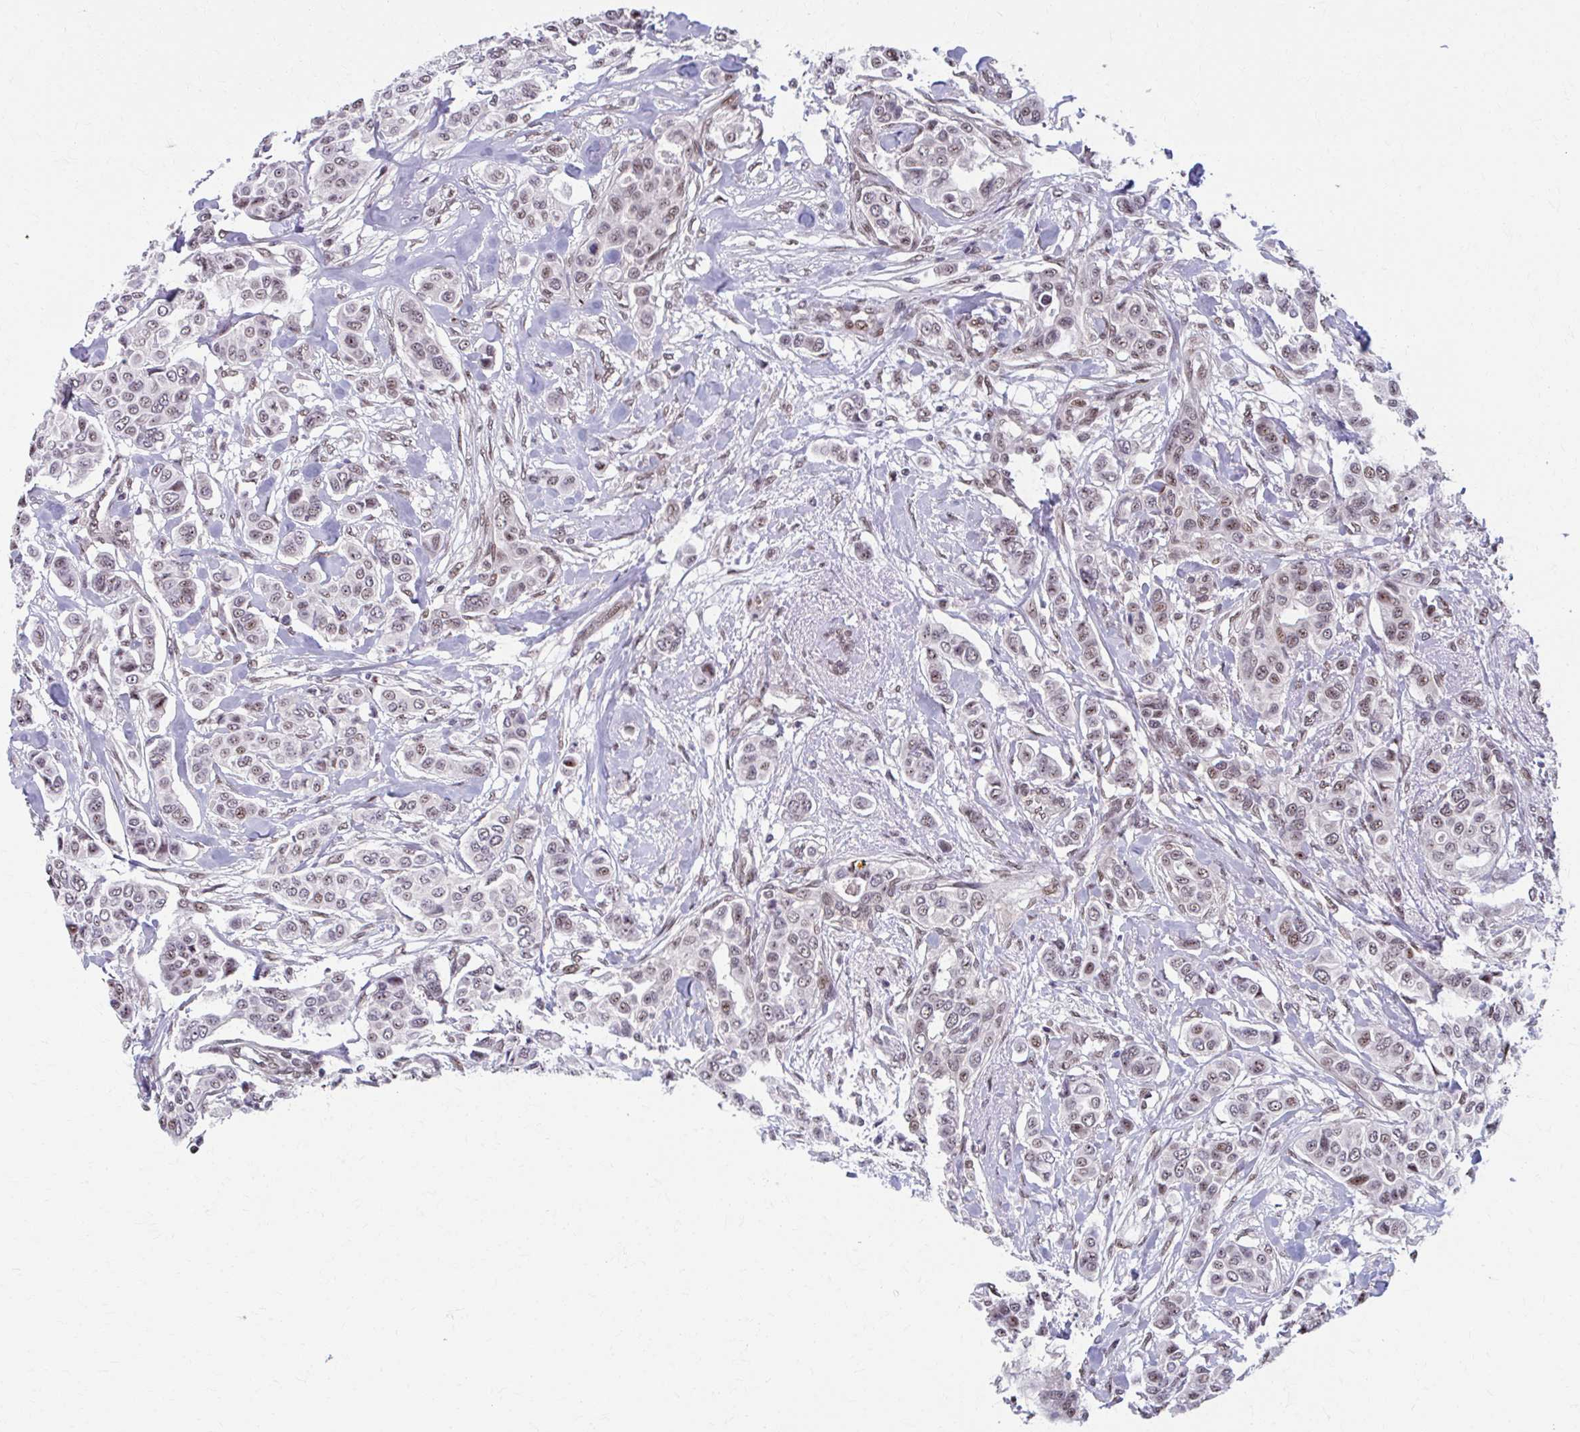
{"staining": {"intensity": "weak", "quantity": ">75%", "location": "nuclear"}, "tissue": "breast cancer", "cell_type": "Tumor cells", "image_type": "cancer", "snomed": [{"axis": "morphology", "description": "Lobular carcinoma"}, {"axis": "topography", "description": "Breast"}], "caption": "Breast lobular carcinoma stained for a protein (brown) exhibits weak nuclear positive positivity in about >75% of tumor cells.", "gene": "SETBP1", "patient": {"sex": "female", "age": 51}}